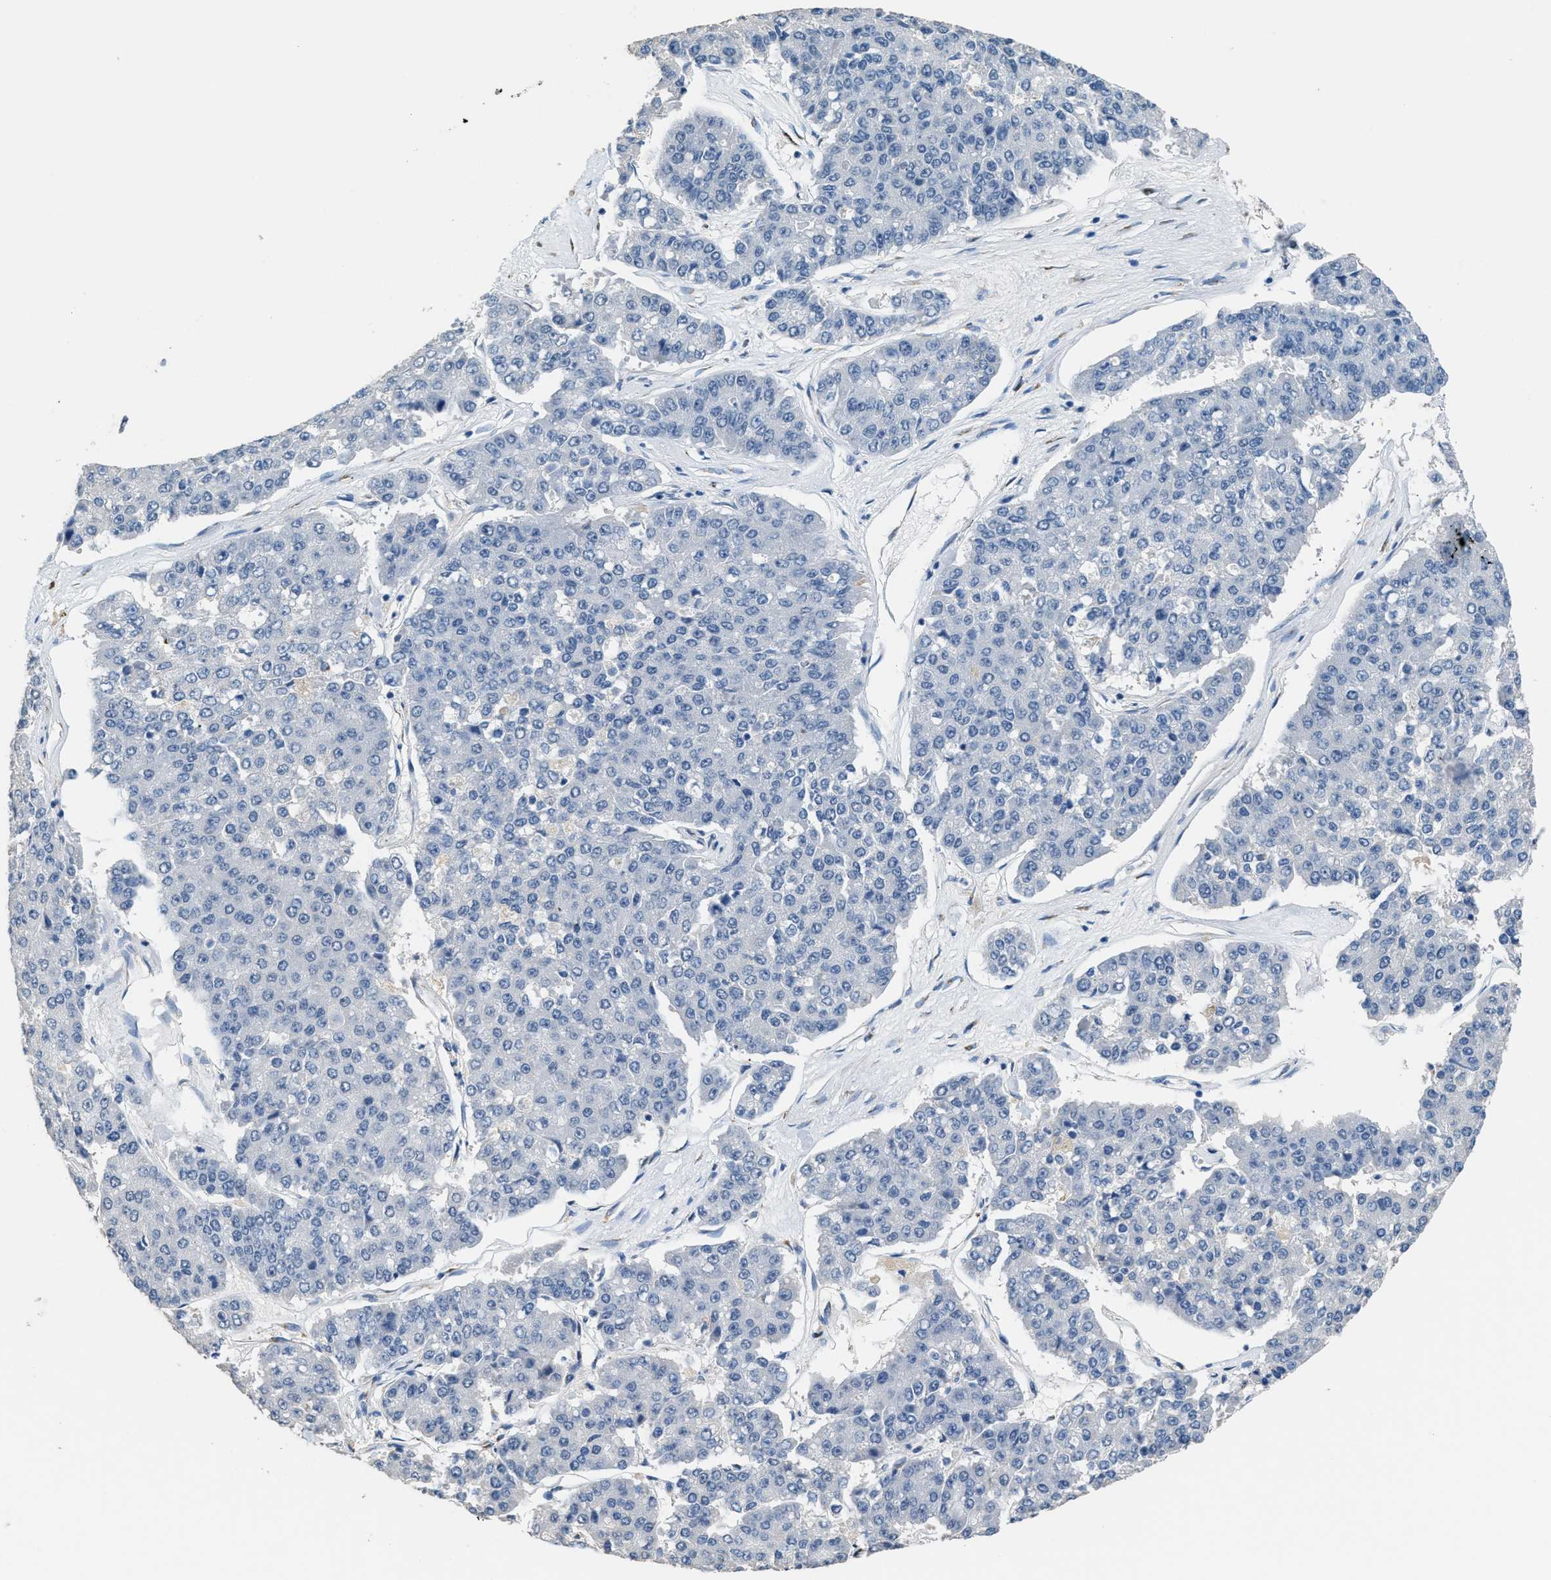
{"staining": {"intensity": "negative", "quantity": "none", "location": "none"}, "tissue": "pancreatic cancer", "cell_type": "Tumor cells", "image_type": "cancer", "snomed": [{"axis": "morphology", "description": "Adenocarcinoma, NOS"}, {"axis": "topography", "description": "Pancreas"}], "caption": "There is no significant expression in tumor cells of pancreatic cancer.", "gene": "GOLM1", "patient": {"sex": "male", "age": 50}}